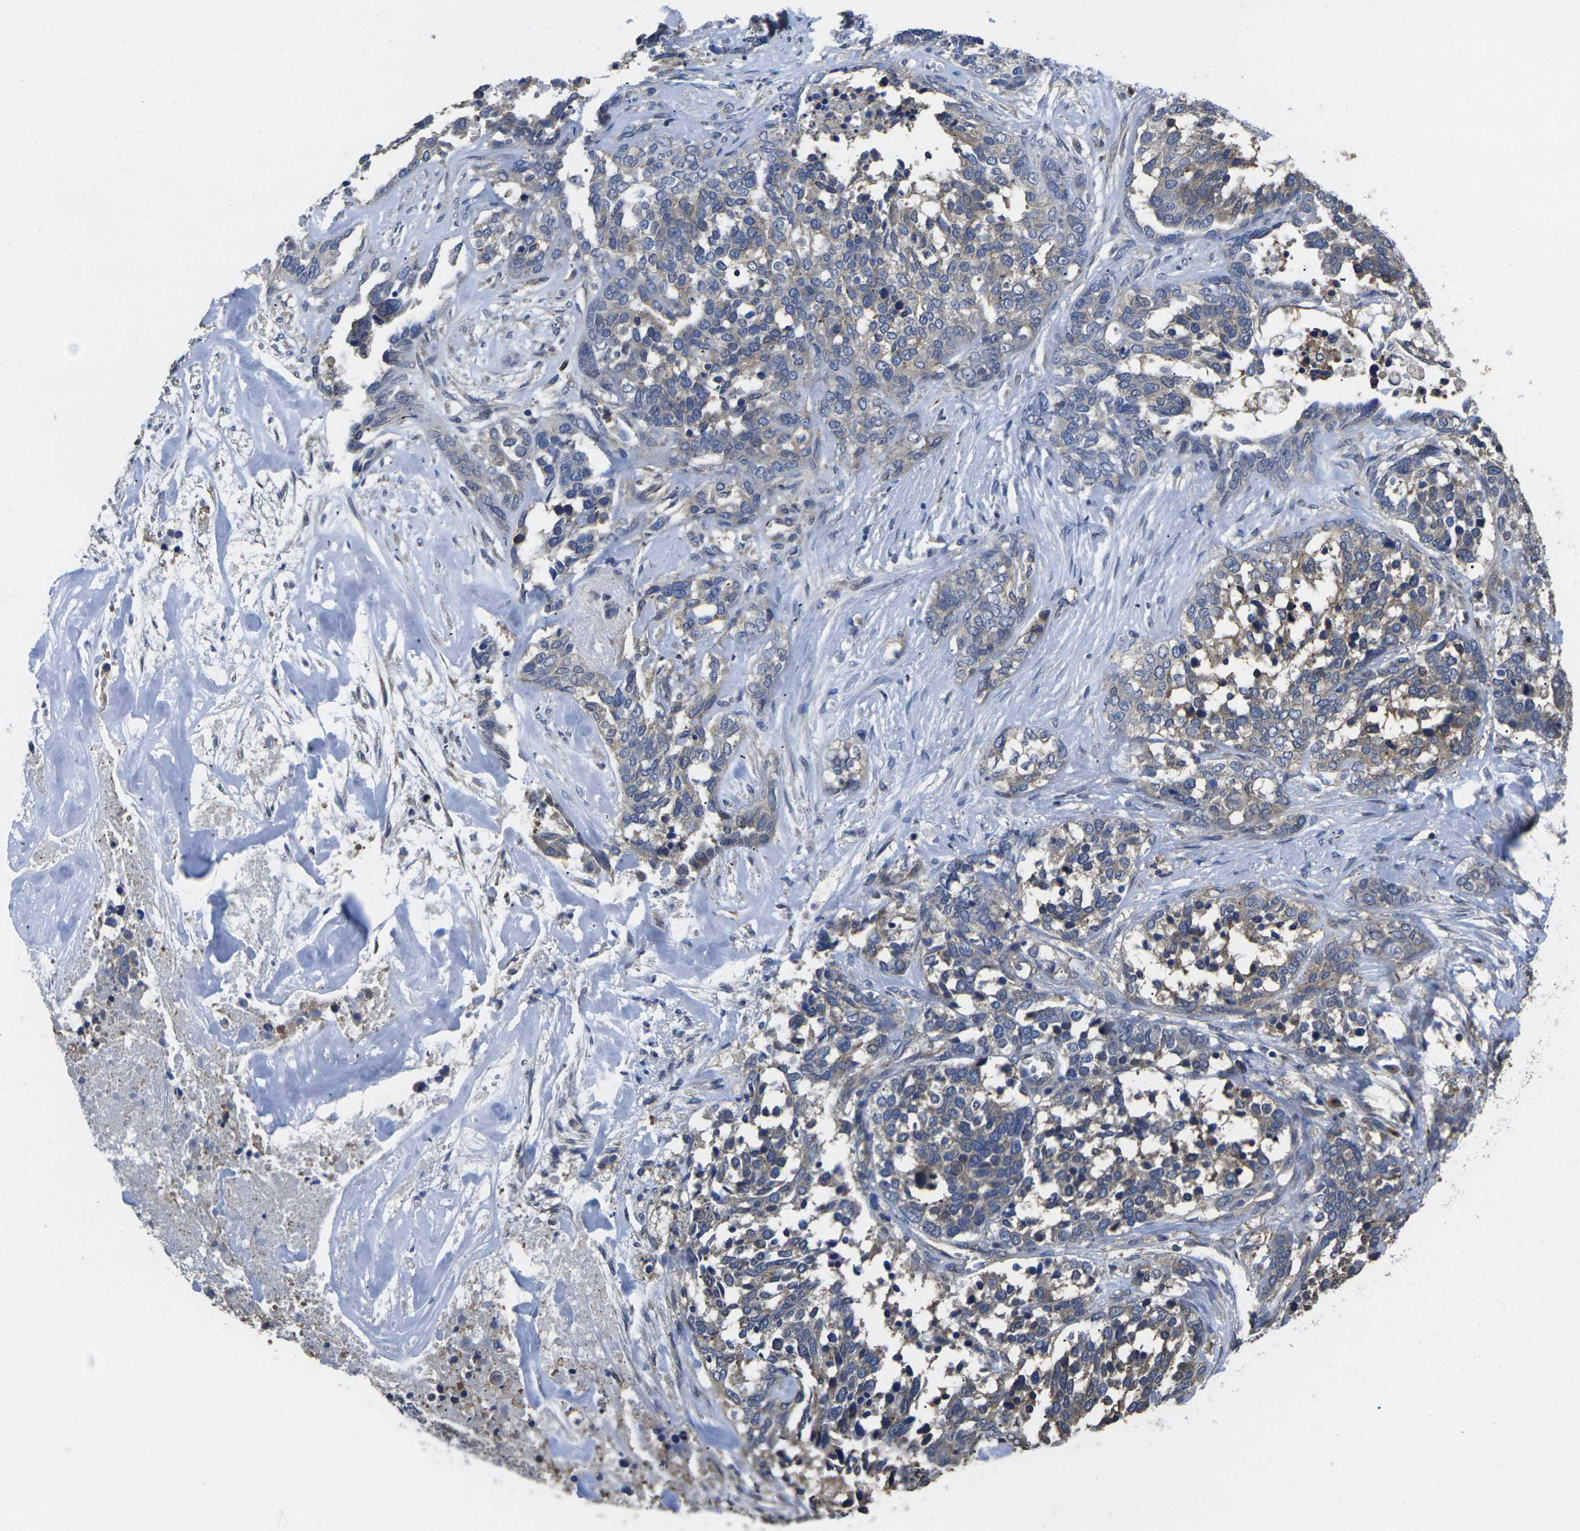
{"staining": {"intensity": "weak", "quantity": "<25%", "location": "cytoplasmic/membranous"}, "tissue": "ovarian cancer", "cell_type": "Tumor cells", "image_type": "cancer", "snomed": [{"axis": "morphology", "description": "Cystadenocarcinoma, serous, NOS"}, {"axis": "topography", "description": "Ovary"}], "caption": "High magnification brightfield microscopy of ovarian serous cystadenocarcinoma stained with DAB (brown) and counterstained with hematoxylin (blue): tumor cells show no significant staining.", "gene": "TMCC2", "patient": {"sex": "female", "age": 44}}